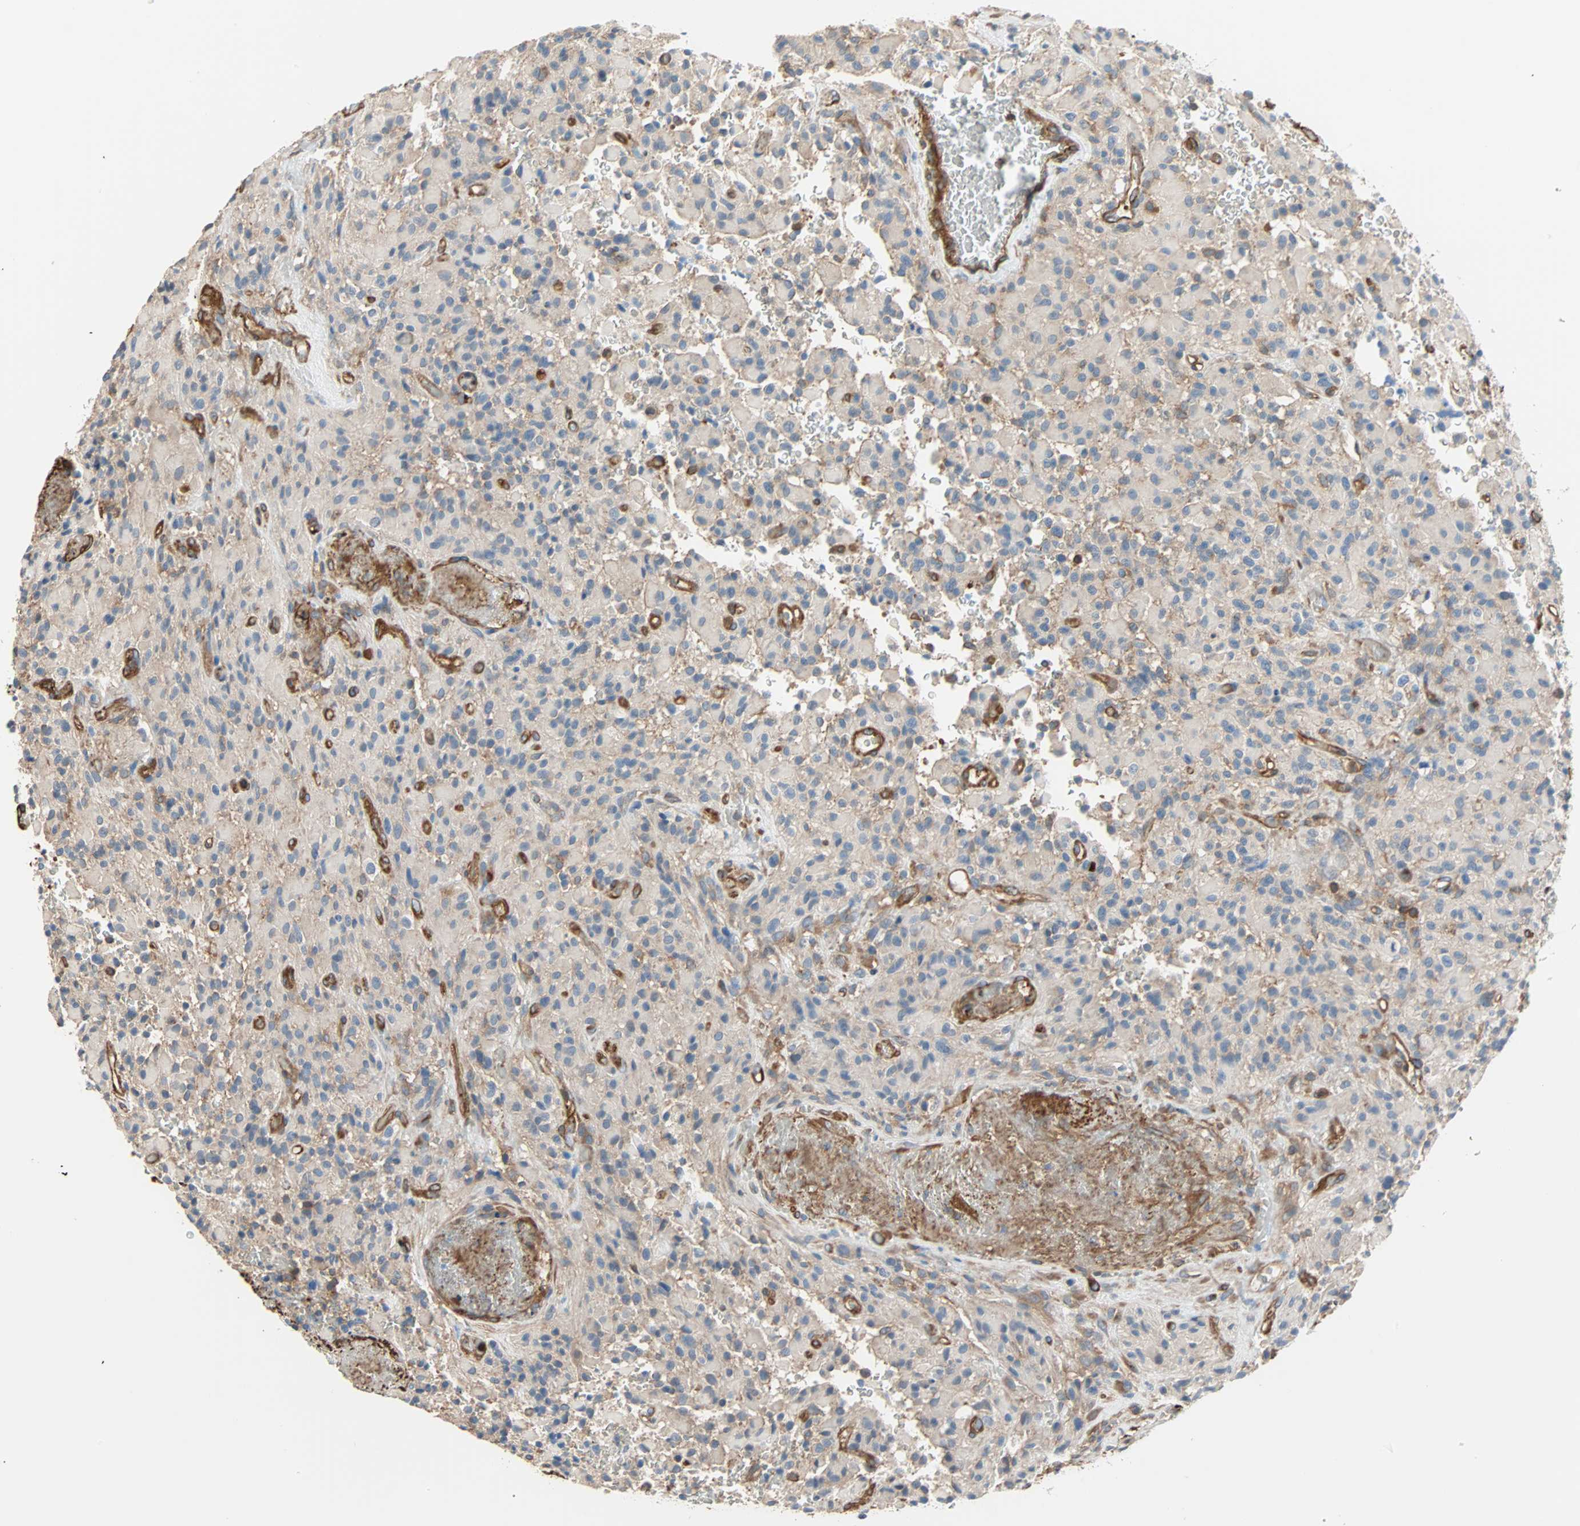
{"staining": {"intensity": "negative", "quantity": "none", "location": "none"}, "tissue": "glioma", "cell_type": "Tumor cells", "image_type": "cancer", "snomed": [{"axis": "morphology", "description": "Glioma, malignant, High grade"}, {"axis": "topography", "description": "Brain"}], "caption": "IHC micrograph of neoplastic tissue: human glioma stained with DAB (3,3'-diaminobenzidine) exhibits no significant protein staining in tumor cells.", "gene": "GALNT10", "patient": {"sex": "male", "age": 71}}